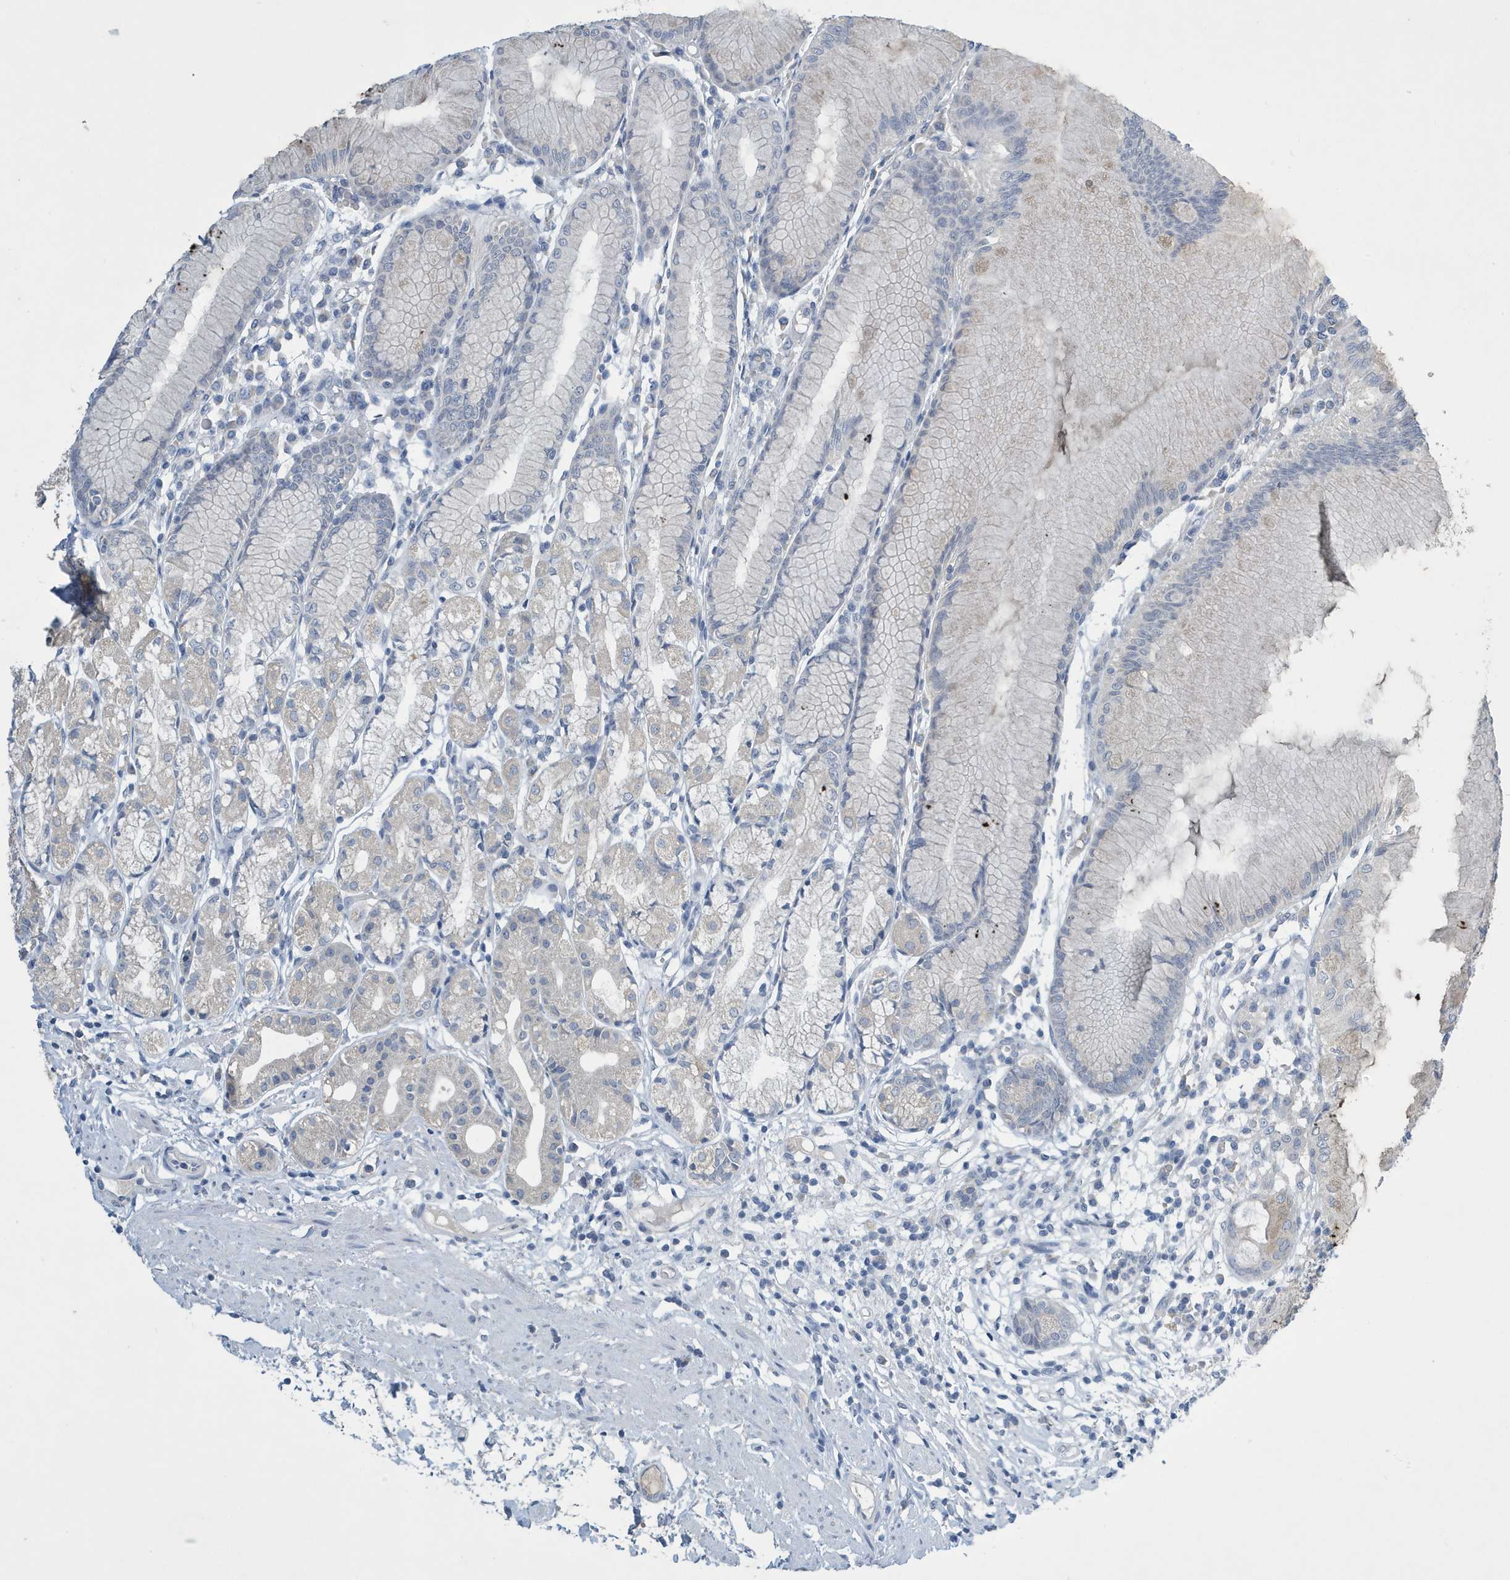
{"staining": {"intensity": "negative", "quantity": "none", "location": "none"}, "tissue": "stomach", "cell_type": "Glandular cells", "image_type": "normal", "snomed": [{"axis": "morphology", "description": "Normal tissue, NOS"}, {"axis": "topography", "description": "Stomach"}], "caption": "An immunohistochemistry (IHC) image of benign stomach is shown. There is no staining in glandular cells of stomach.", "gene": "UGT2B4", "patient": {"sex": "female", "age": 57}}